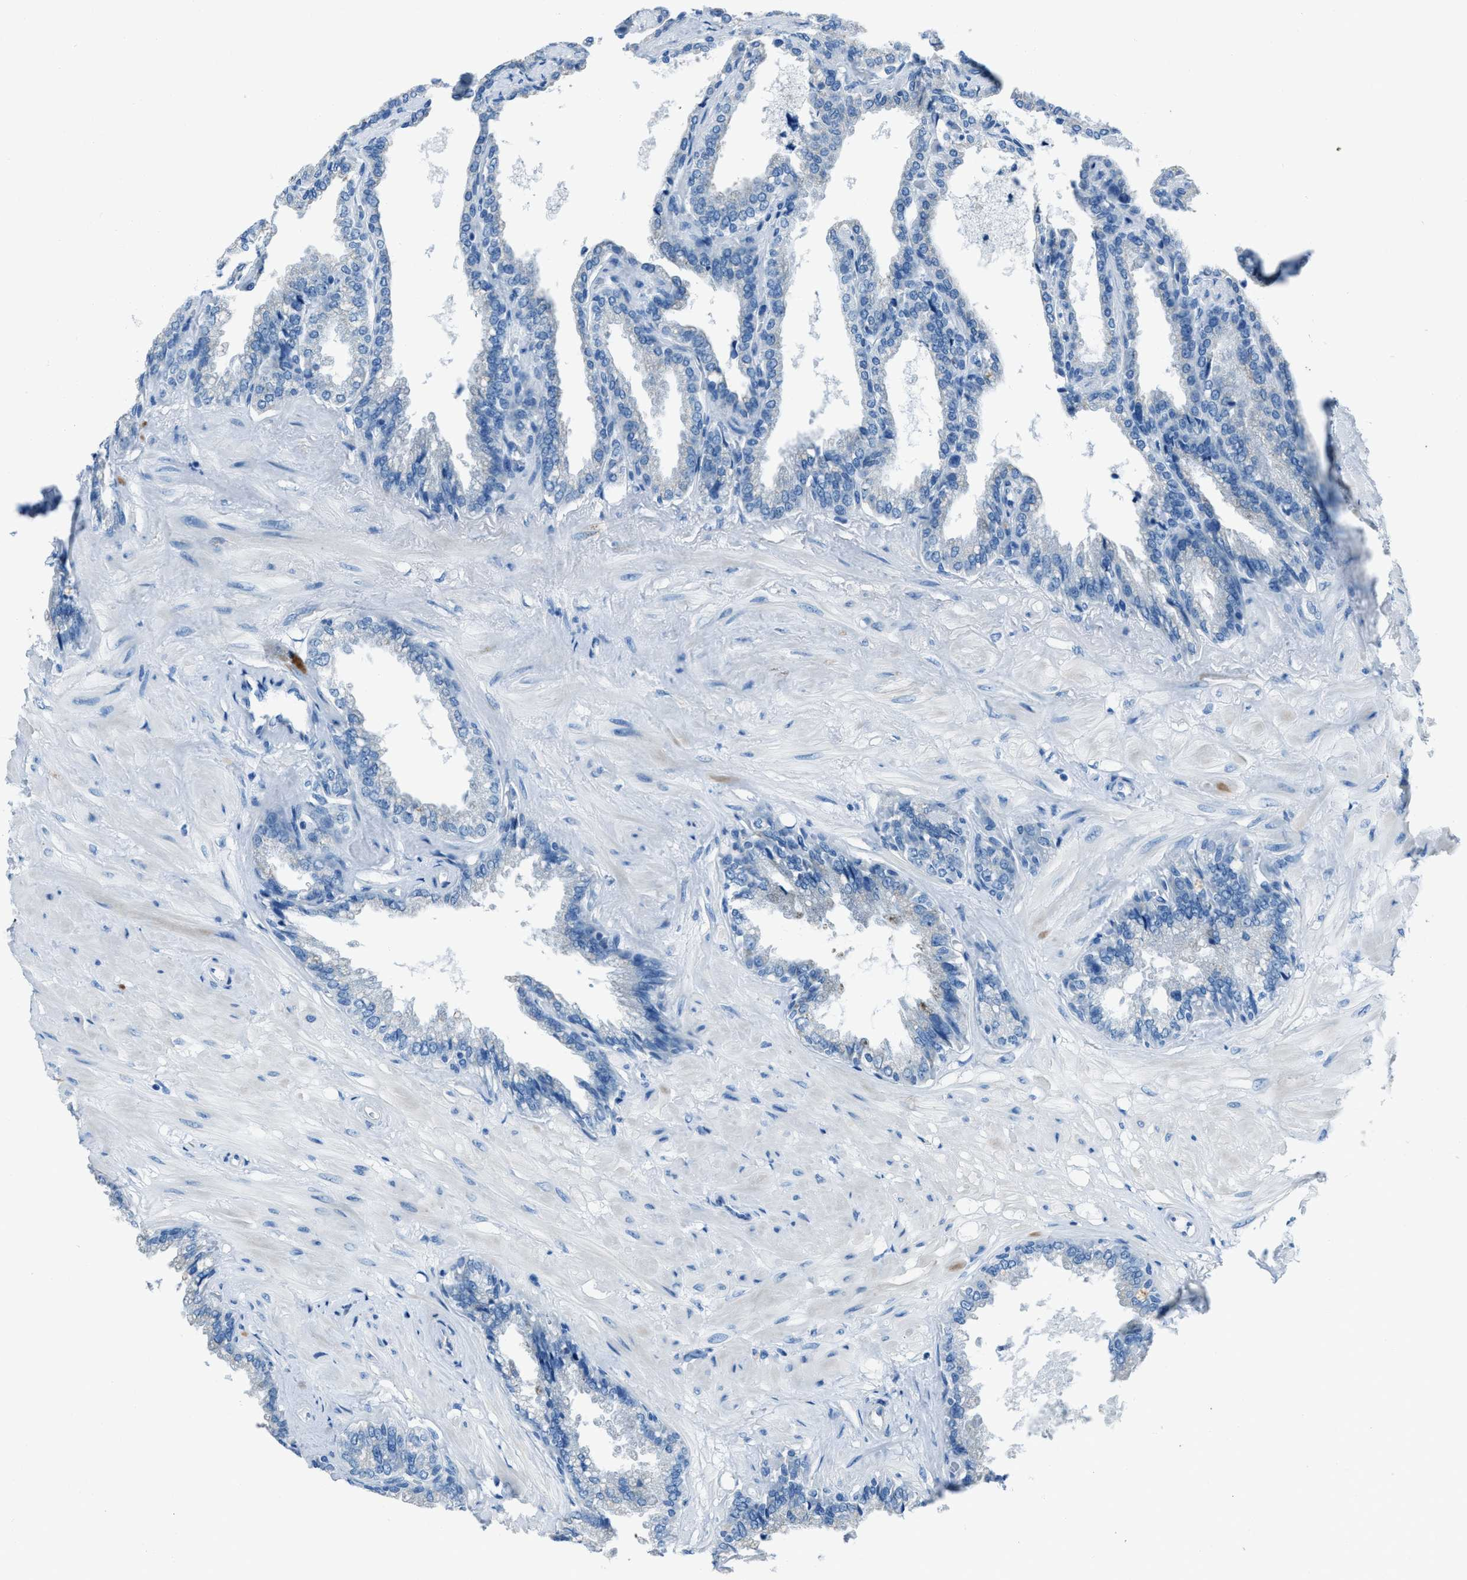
{"staining": {"intensity": "negative", "quantity": "none", "location": "none"}, "tissue": "seminal vesicle", "cell_type": "Glandular cells", "image_type": "normal", "snomed": [{"axis": "morphology", "description": "Normal tissue, NOS"}, {"axis": "topography", "description": "Seminal veicle"}], "caption": "Human seminal vesicle stained for a protein using immunohistochemistry (IHC) exhibits no staining in glandular cells.", "gene": "AMACR", "patient": {"sex": "male", "age": 46}}